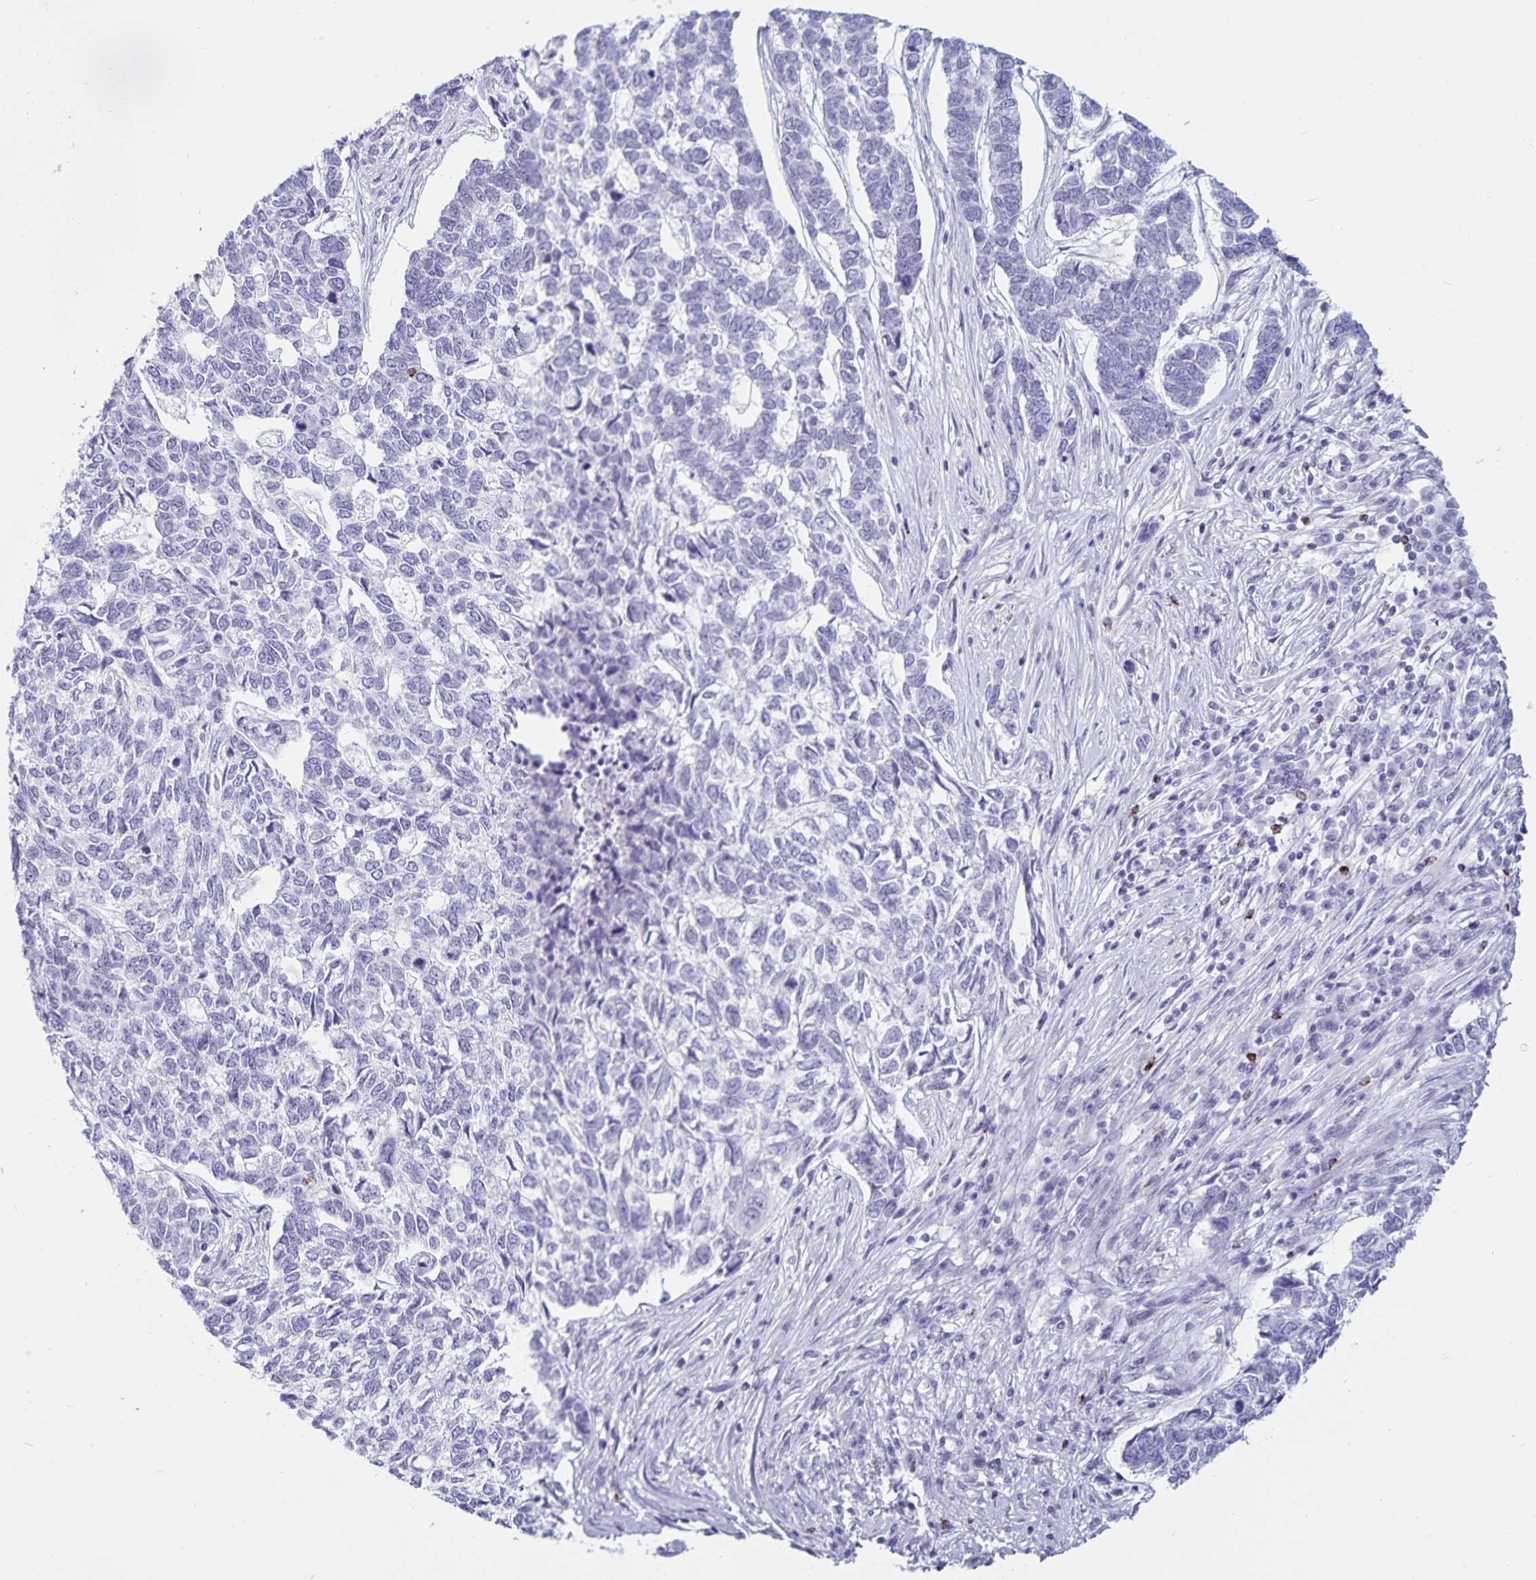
{"staining": {"intensity": "negative", "quantity": "none", "location": "none"}, "tissue": "skin cancer", "cell_type": "Tumor cells", "image_type": "cancer", "snomed": [{"axis": "morphology", "description": "Basal cell carcinoma"}, {"axis": "topography", "description": "Skin"}], "caption": "This is an IHC histopathology image of human basal cell carcinoma (skin). There is no expression in tumor cells.", "gene": "GNLY", "patient": {"sex": "female", "age": 65}}